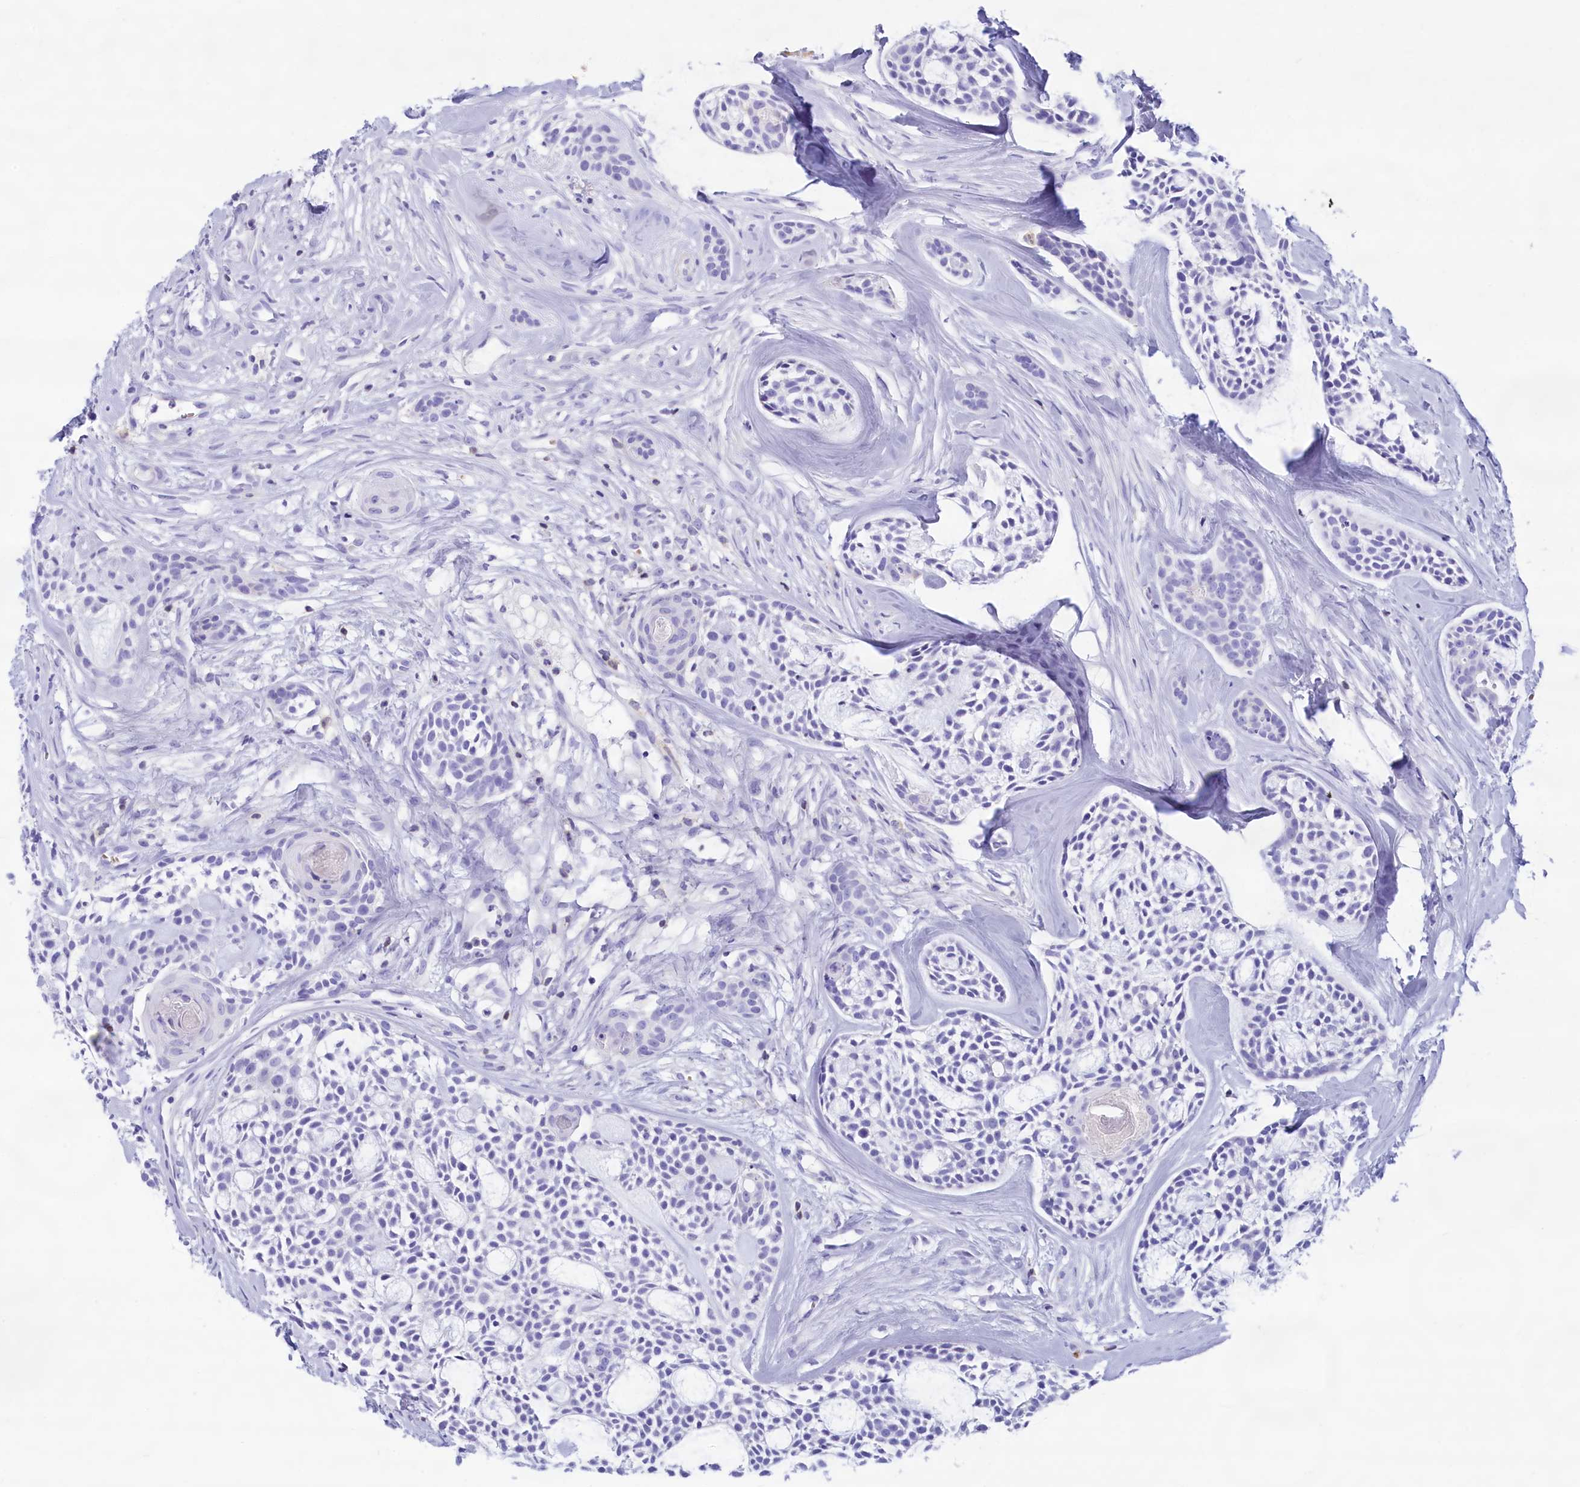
{"staining": {"intensity": "negative", "quantity": "none", "location": "none"}, "tissue": "head and neck cancer", "cell_type": "Tumor cells", "image_type": "cancer", "snomed": [{"axis": "morphology", "description": "Adenocarcinoma, NOS"}, {"axis": "topography", "description": "Subcutis"}, {"axis": "topography", "description": "Head-Neck"}], "caption": "Immunohistochemical staining of human head and neck adenocarcinoma displays no significant positivity in tumor cells.", "gene": "GLYATL1", "patient": {"sex": "female", "age": 73}}